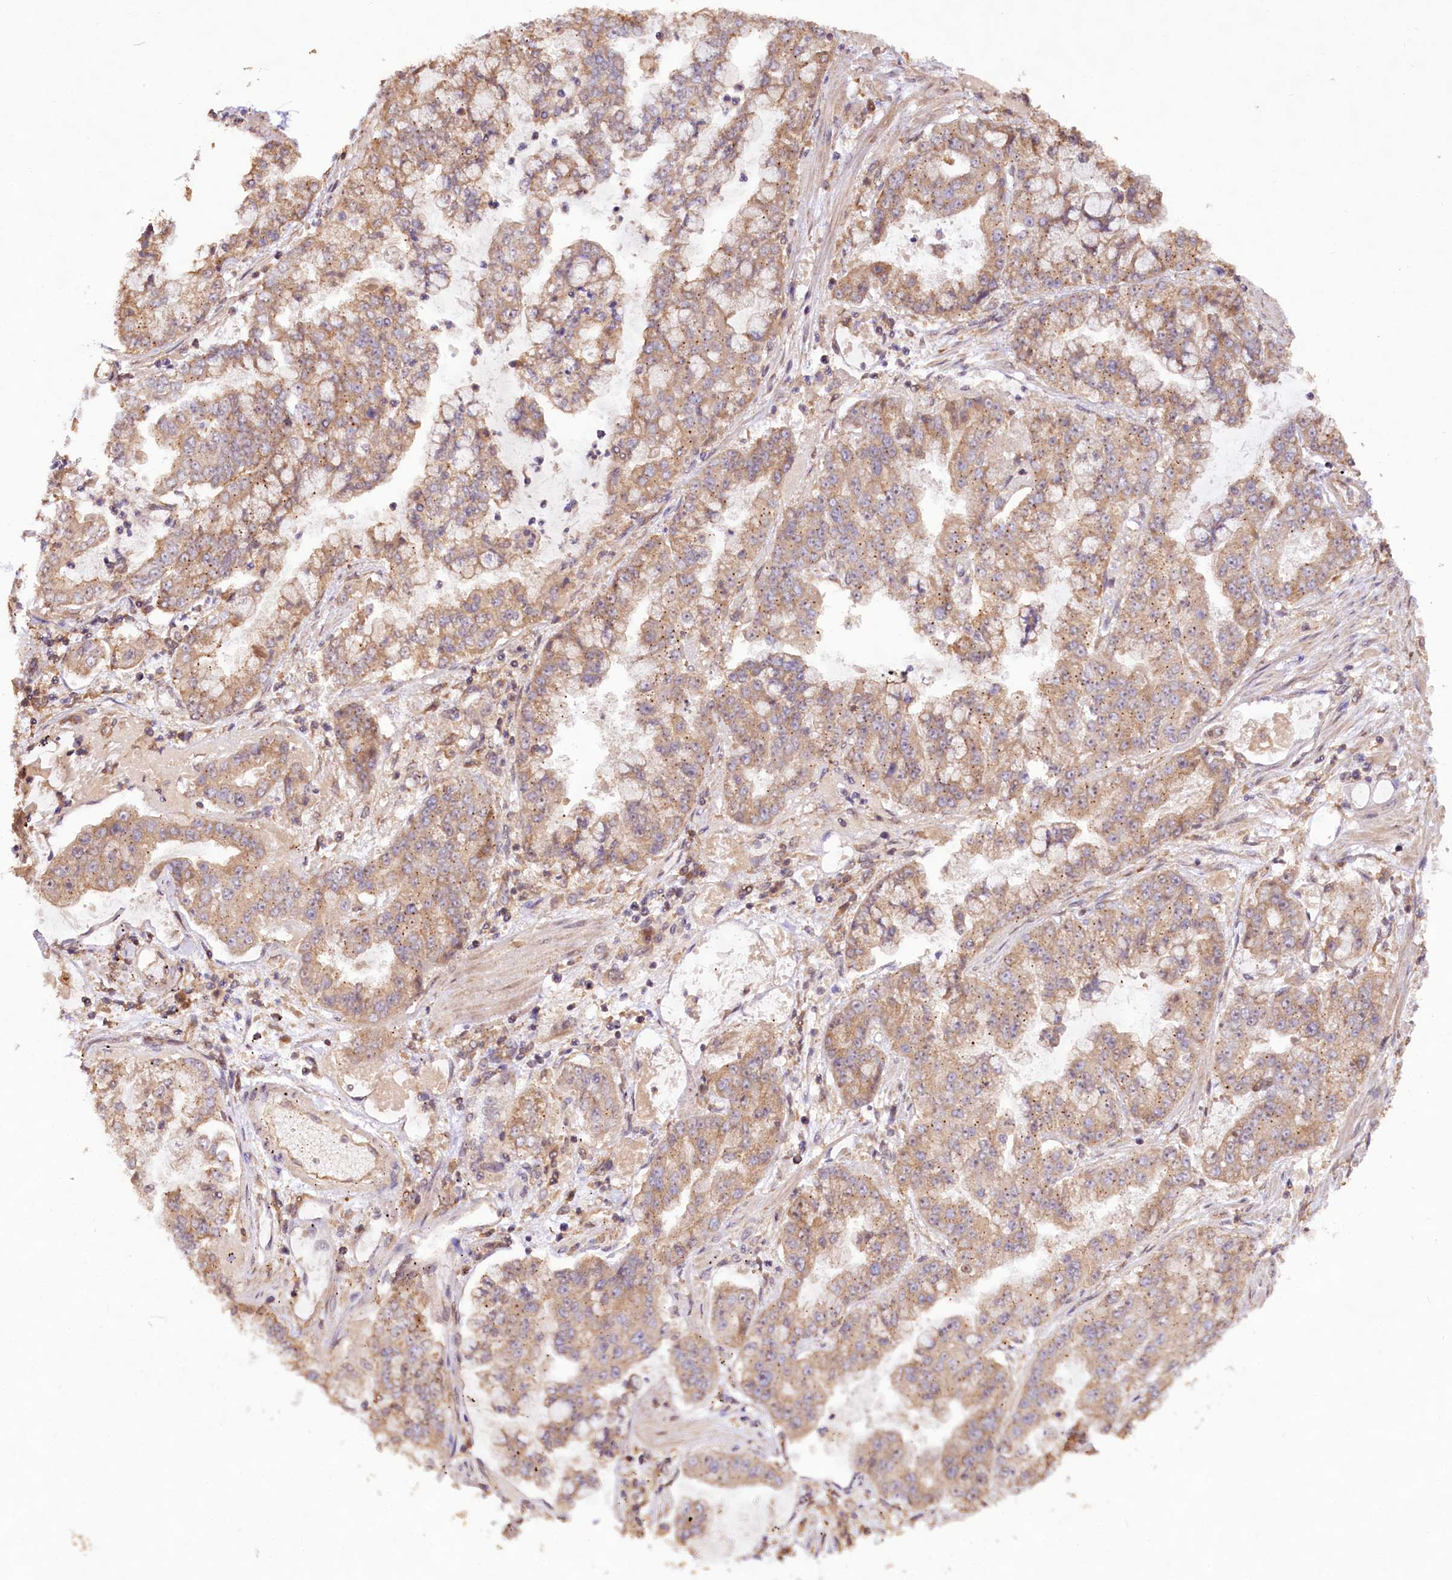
{"staining": {"intensity": "weak", "quantity": ">75%", "location": "cytoplasmic/membranous,nuclear"}, "tissue": "stomach cancer", "cell_type": "Tumor cells", "image_type": "cancer", "snomed": [{"axis": "morphology", "description": "Adenocarcinoma, NOS"}, {"axis": "topography", "description": "Stomach"}], "caption": "Stomach cancer (adenocarcinoma) stained for a protein shows weak cytoplasmic/membranous and nuclear positivity in tumor cells. Ihc stains the protein in brown and the nuclei are stained blue.", "gene": "RRP8", "patient": {"sex": "male", "age": 76}}